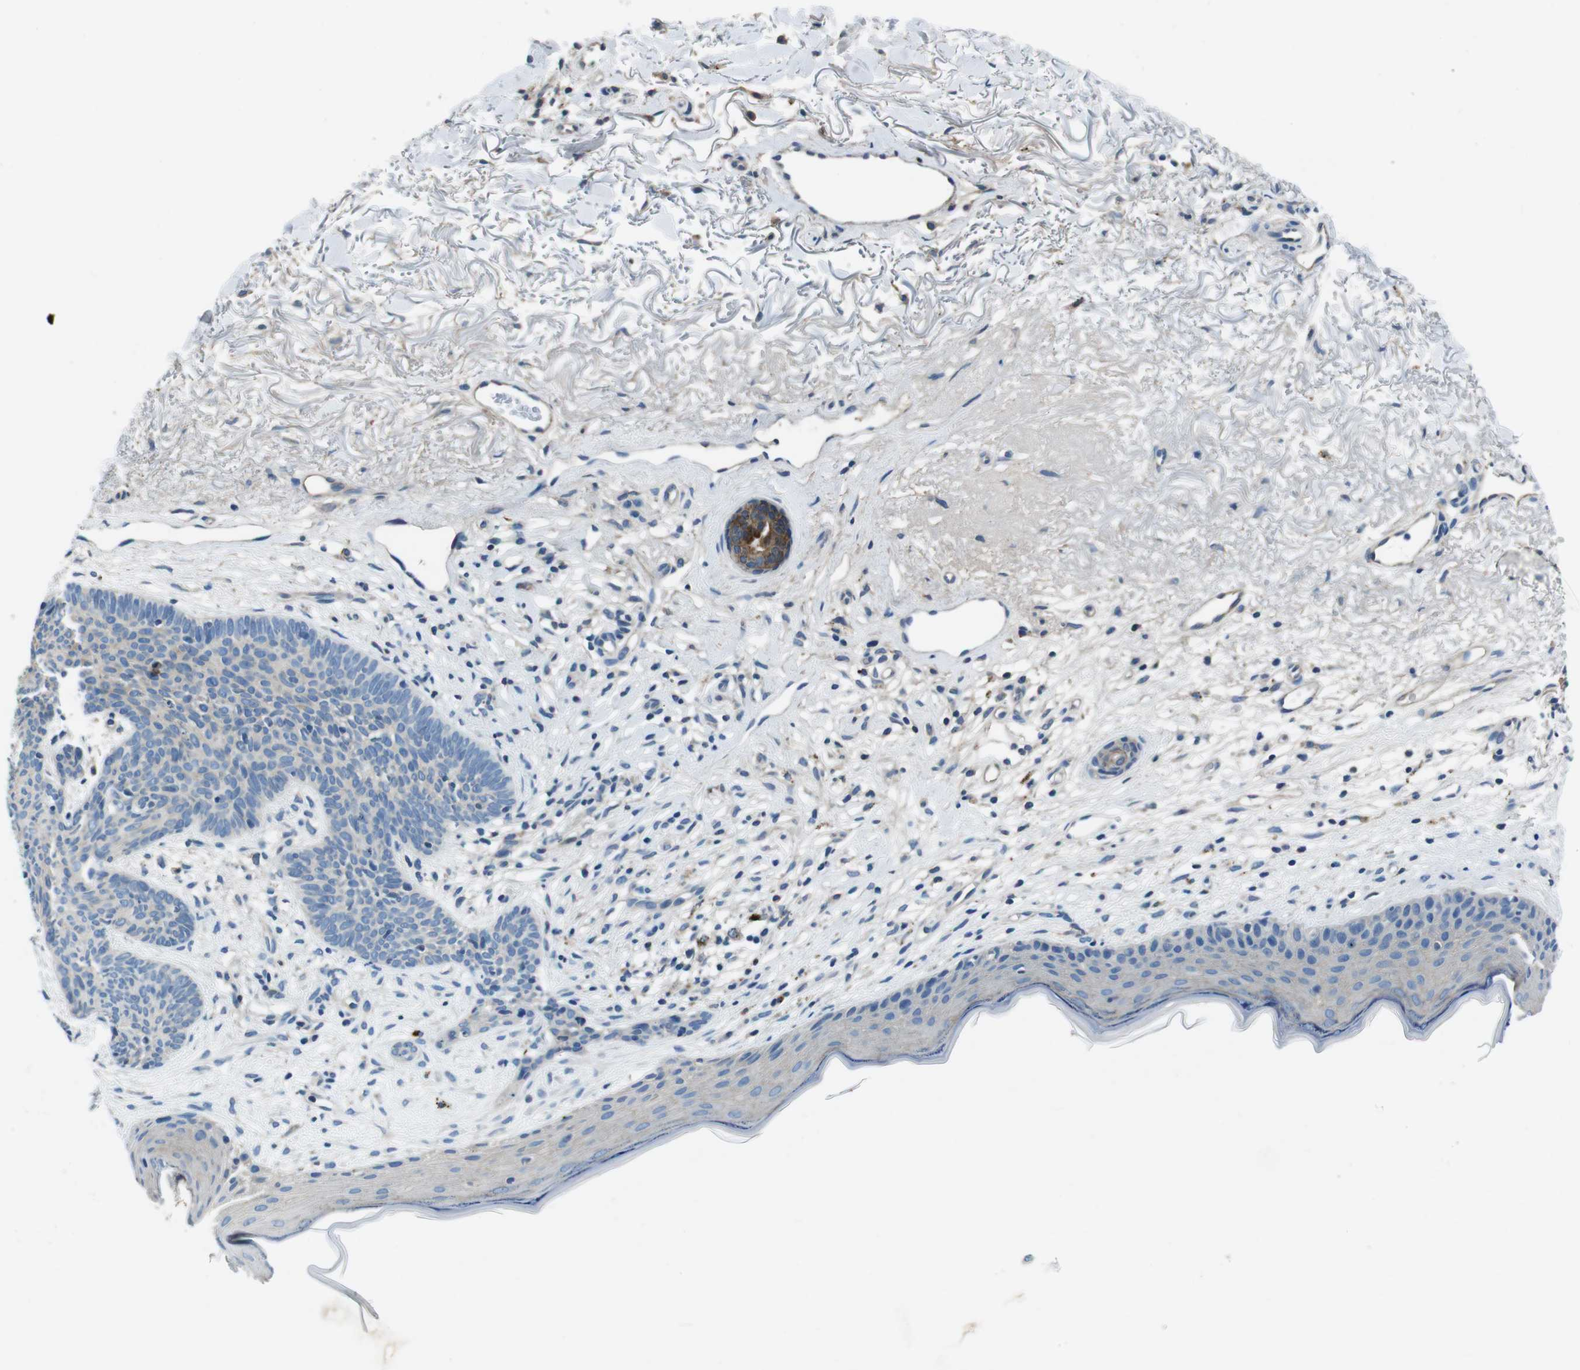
{"staining": {"intensity": "negative", "quantity": "none", "location": "none"}, "tissue": "skin cancer", "cell_type": "Tumor cells", "image_type": "cancer", "snomed": [{"axis": "morphology", "description": "Normal tissue, NOS"}, {"axis": "morphology", "description": "Basal cell carcinoma"}, {"axis": "topography", "description": "Skin"}], "caption": "IHC of human basal cell carcinoma (skin) exhibits no positivity in tumor cells.", "gene": "TULP3", "patient": {"sex": "female", "age": 70}}